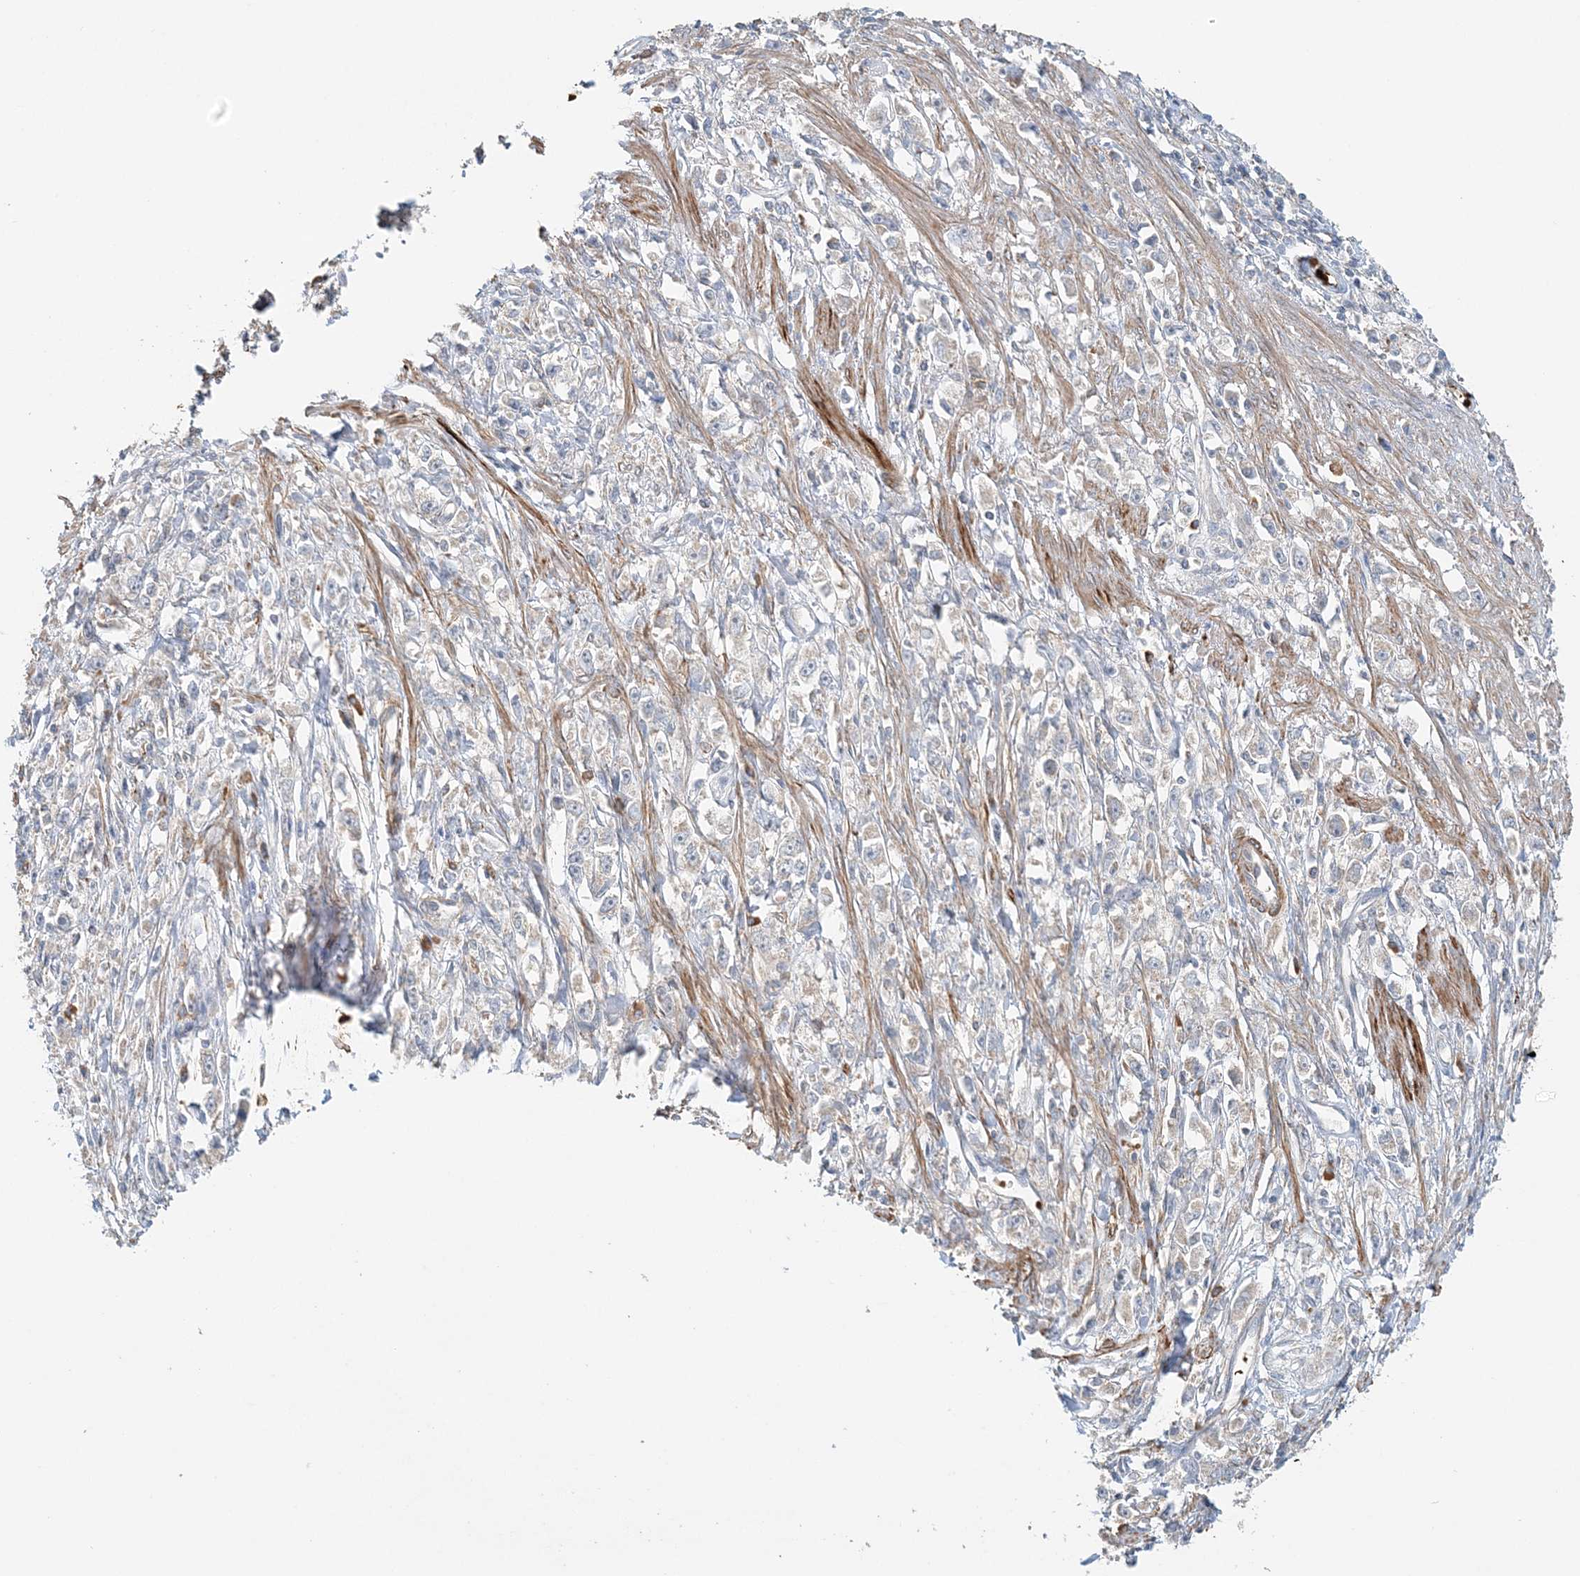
{"staining": {"intensity": "negative", "quantity": "none", "location": "none"}, "tissue": "stomach cancer", "cell_type": "Tumor cells", "image_type": "cancer", "snomed": [{"axis": "morphology", "description": "Adenocarcinoma, NOS"}, {"axis": "topography", "description": "Stomach"}], "caption": "Immunohistochemistry (IHC) of stomach adenocarcinoma demonstrates no staining in tumor cells.", "gene": "TTI1", "patient": {"sex": "female", "age": 59}}